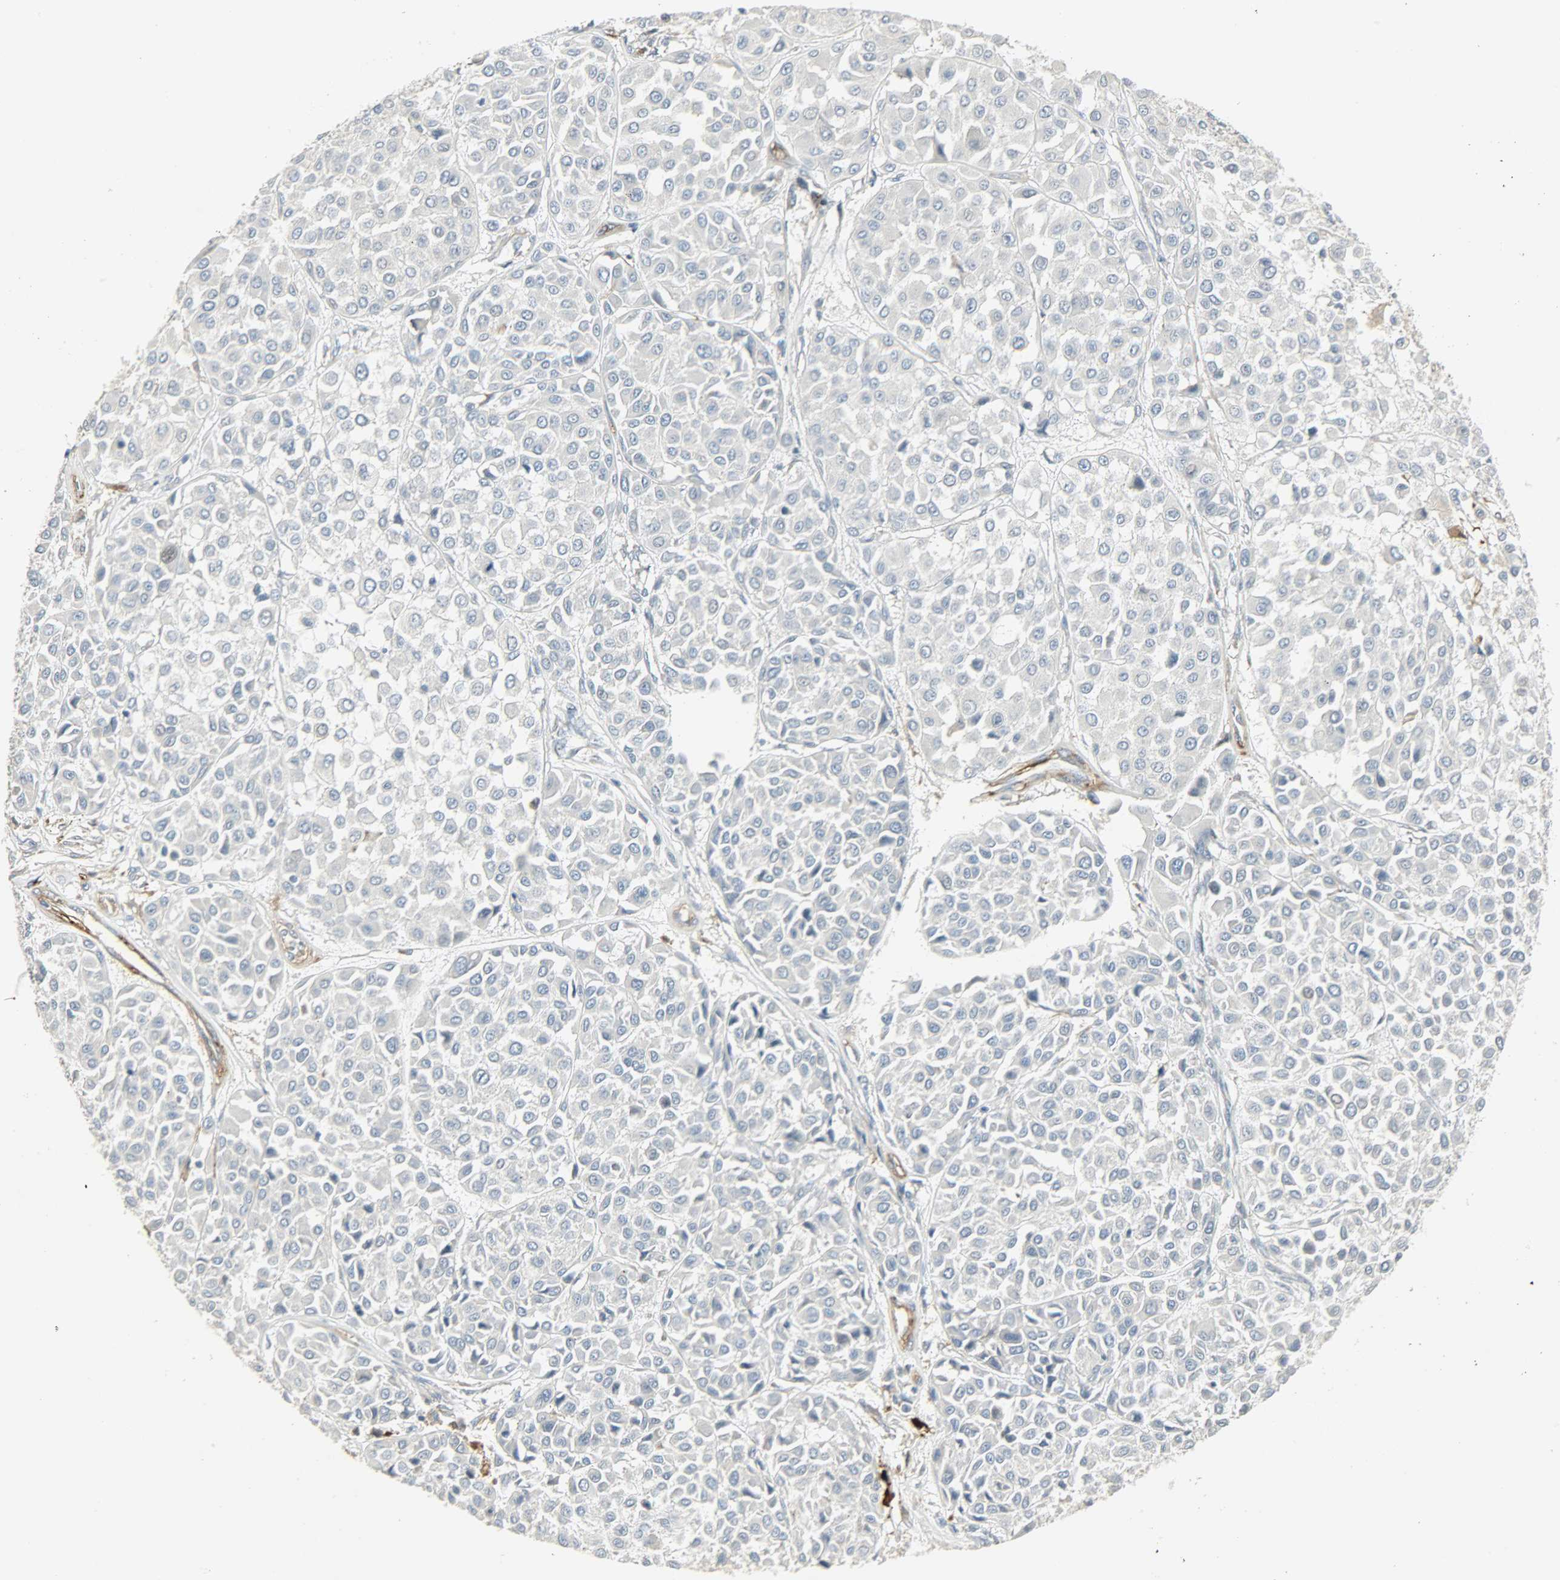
{"staining": {"intensity": "negative", "quantity": "none", "location": "none"}, "tissue": "melanoma", "cell_type": "Tumor cells", "image_type": "cancer", "snomed": [{"axis": "morphology", "description": "Malignant melanoma, Metastatic site"}, {"axis": "topography", "description": "Soft tissue"}], "caption": "Tumor cells show no significant positivity in melanoma.", "gene": "ENPEP", "patient": {"sex": "male", "age": 41}}